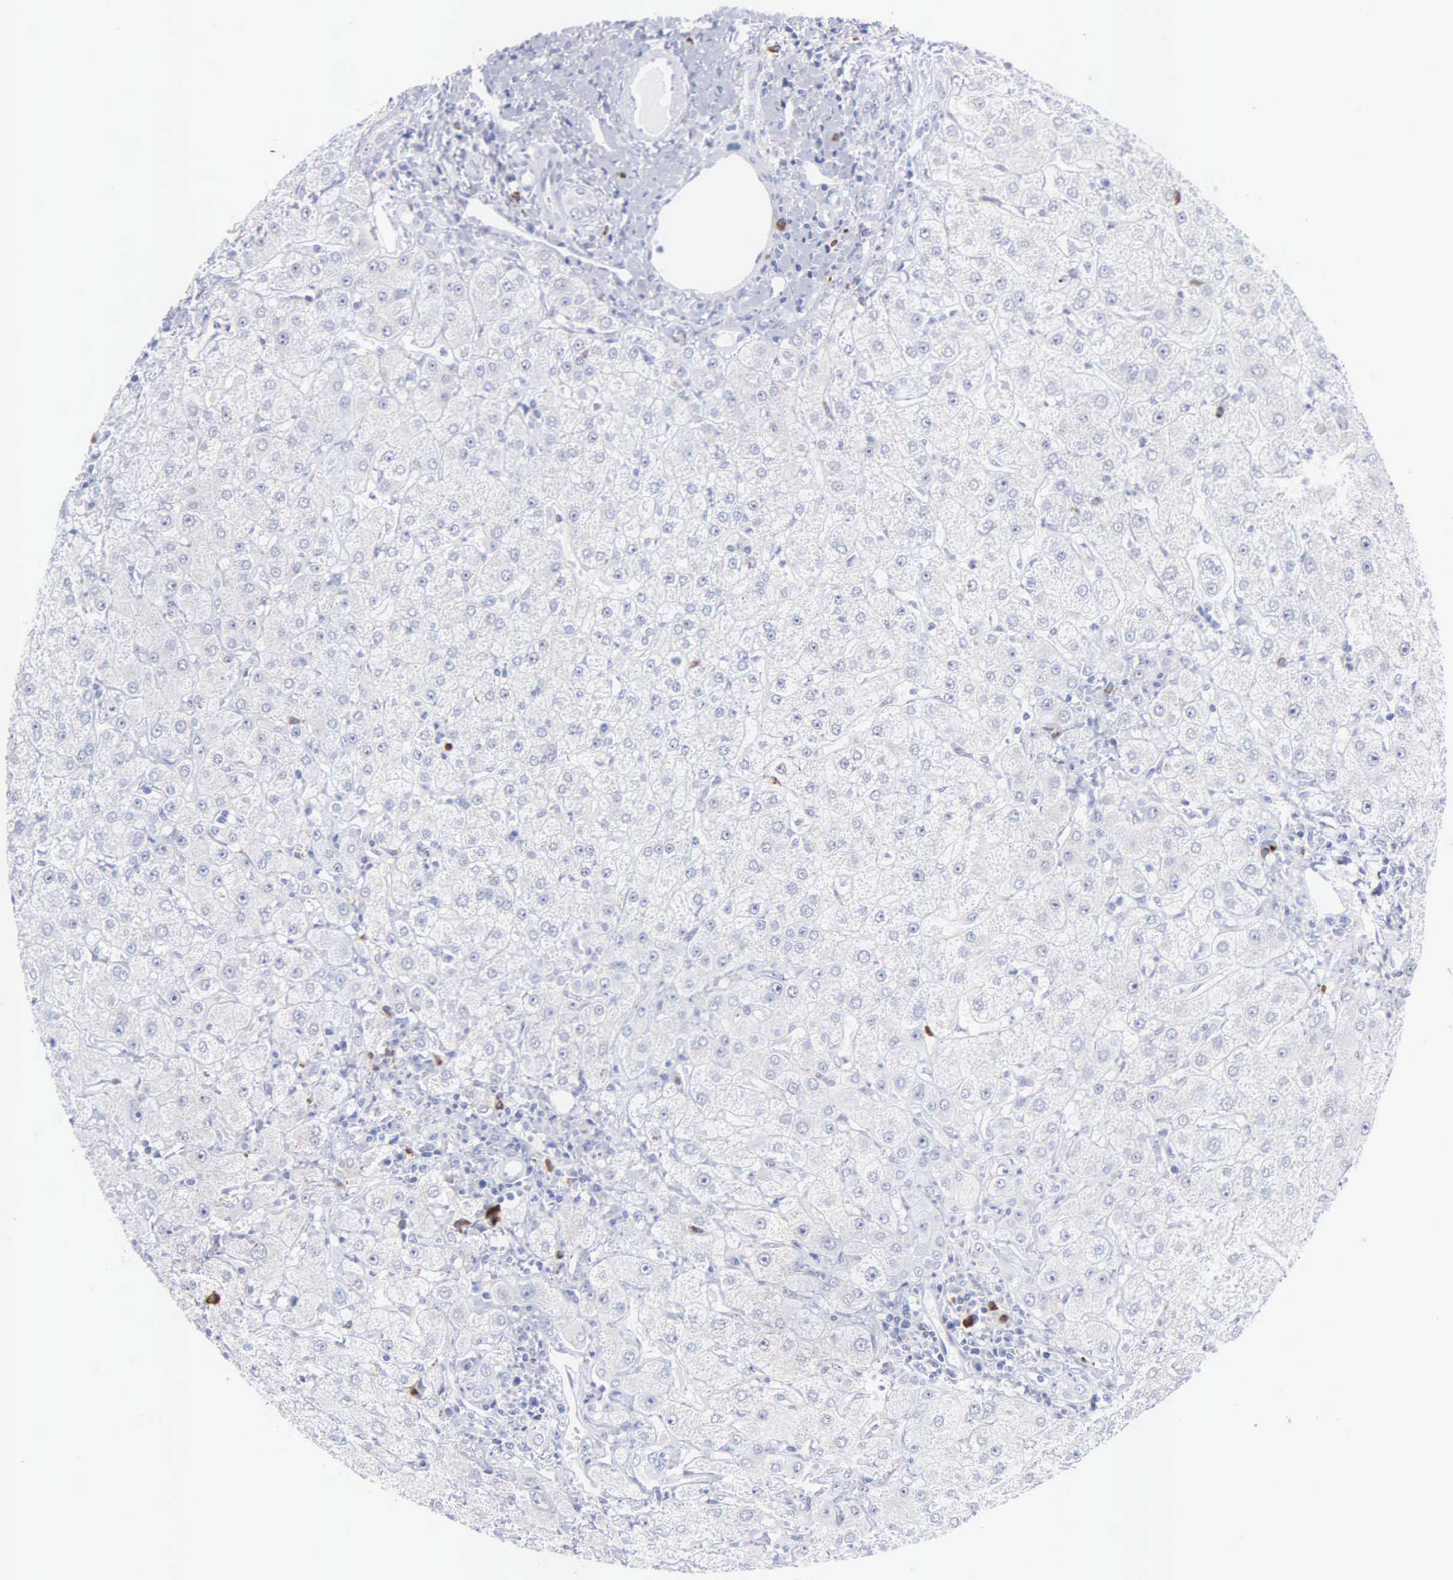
{"staining": {"intensity": "negative", "quantity": "none", "location": "none"}, "tissue": "liver", "cell_type": "Cholangiocytes", "image_type": "normal", "snomed": [{"axis": "morphology", "description": "Normal tissue, NOS"}, {"axis": "topography", "description": "Liver"}], "caption": "This image is of benign liver stained with IHC to label a protein in brown with the nuclei are counter-stained blue. There is no expression in cholangiocytes. (Brightfield microscopy of DAB immunohistochemistry (IHC) at high magnification).", "gene": "ASPHD2", "patient": {"sex": "female", "age": 79}}